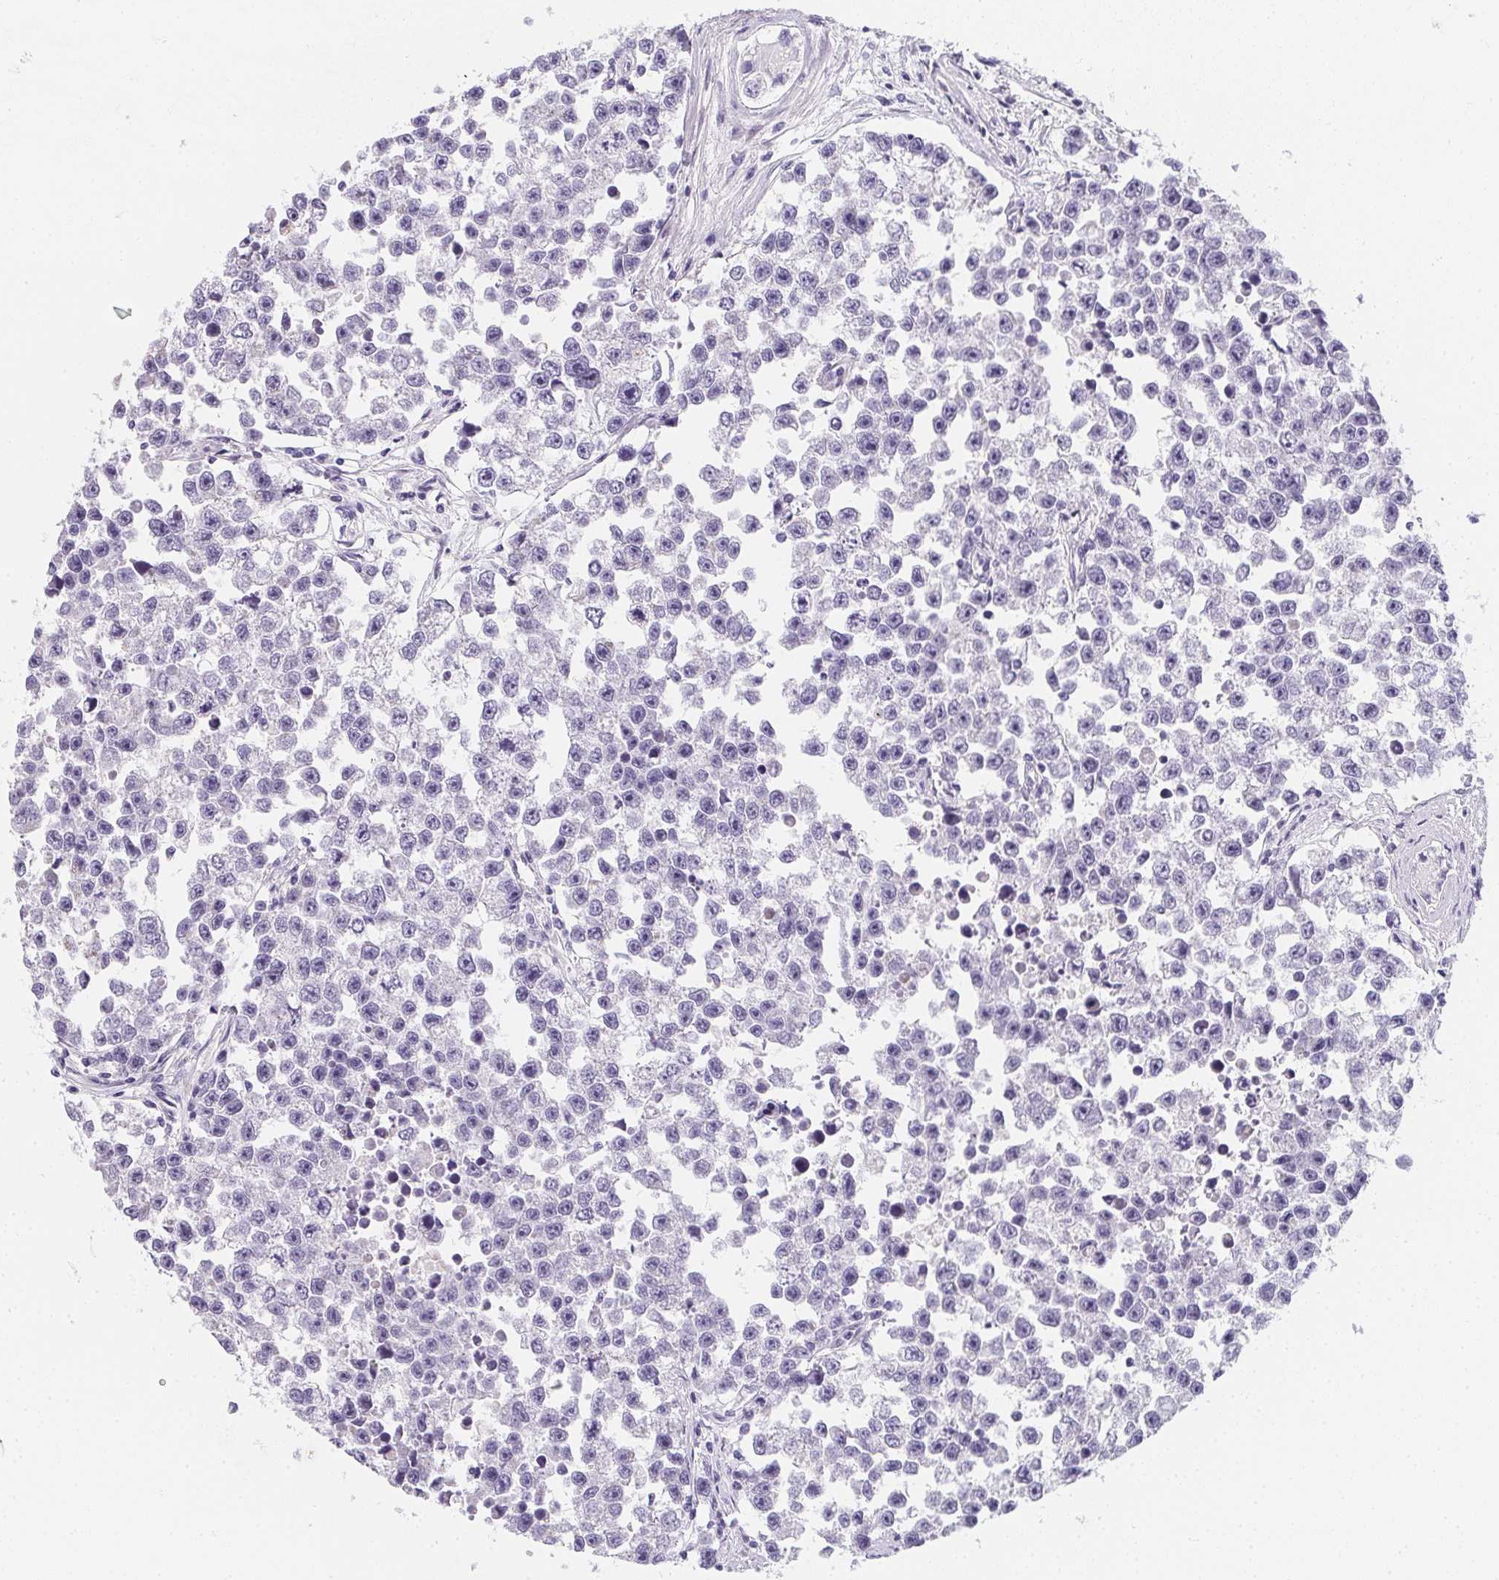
{"staining": {"intensity": "negative", "quantity": "none", "location": "none"}, "tissue": "testis cancer", "cell_type": "Tumor cells", "image_type": "cancer", "snomed": [{"axis": "morphology", "description": "Seminoma, NOS"}, {"axis": "topography", "description": "Testis"}], "caption": "A photomicrograph of human testis cancer is negative for staining in tumor cells.", "gene": "MAP1A", "patient": {"sex": "male", "age": 26}}